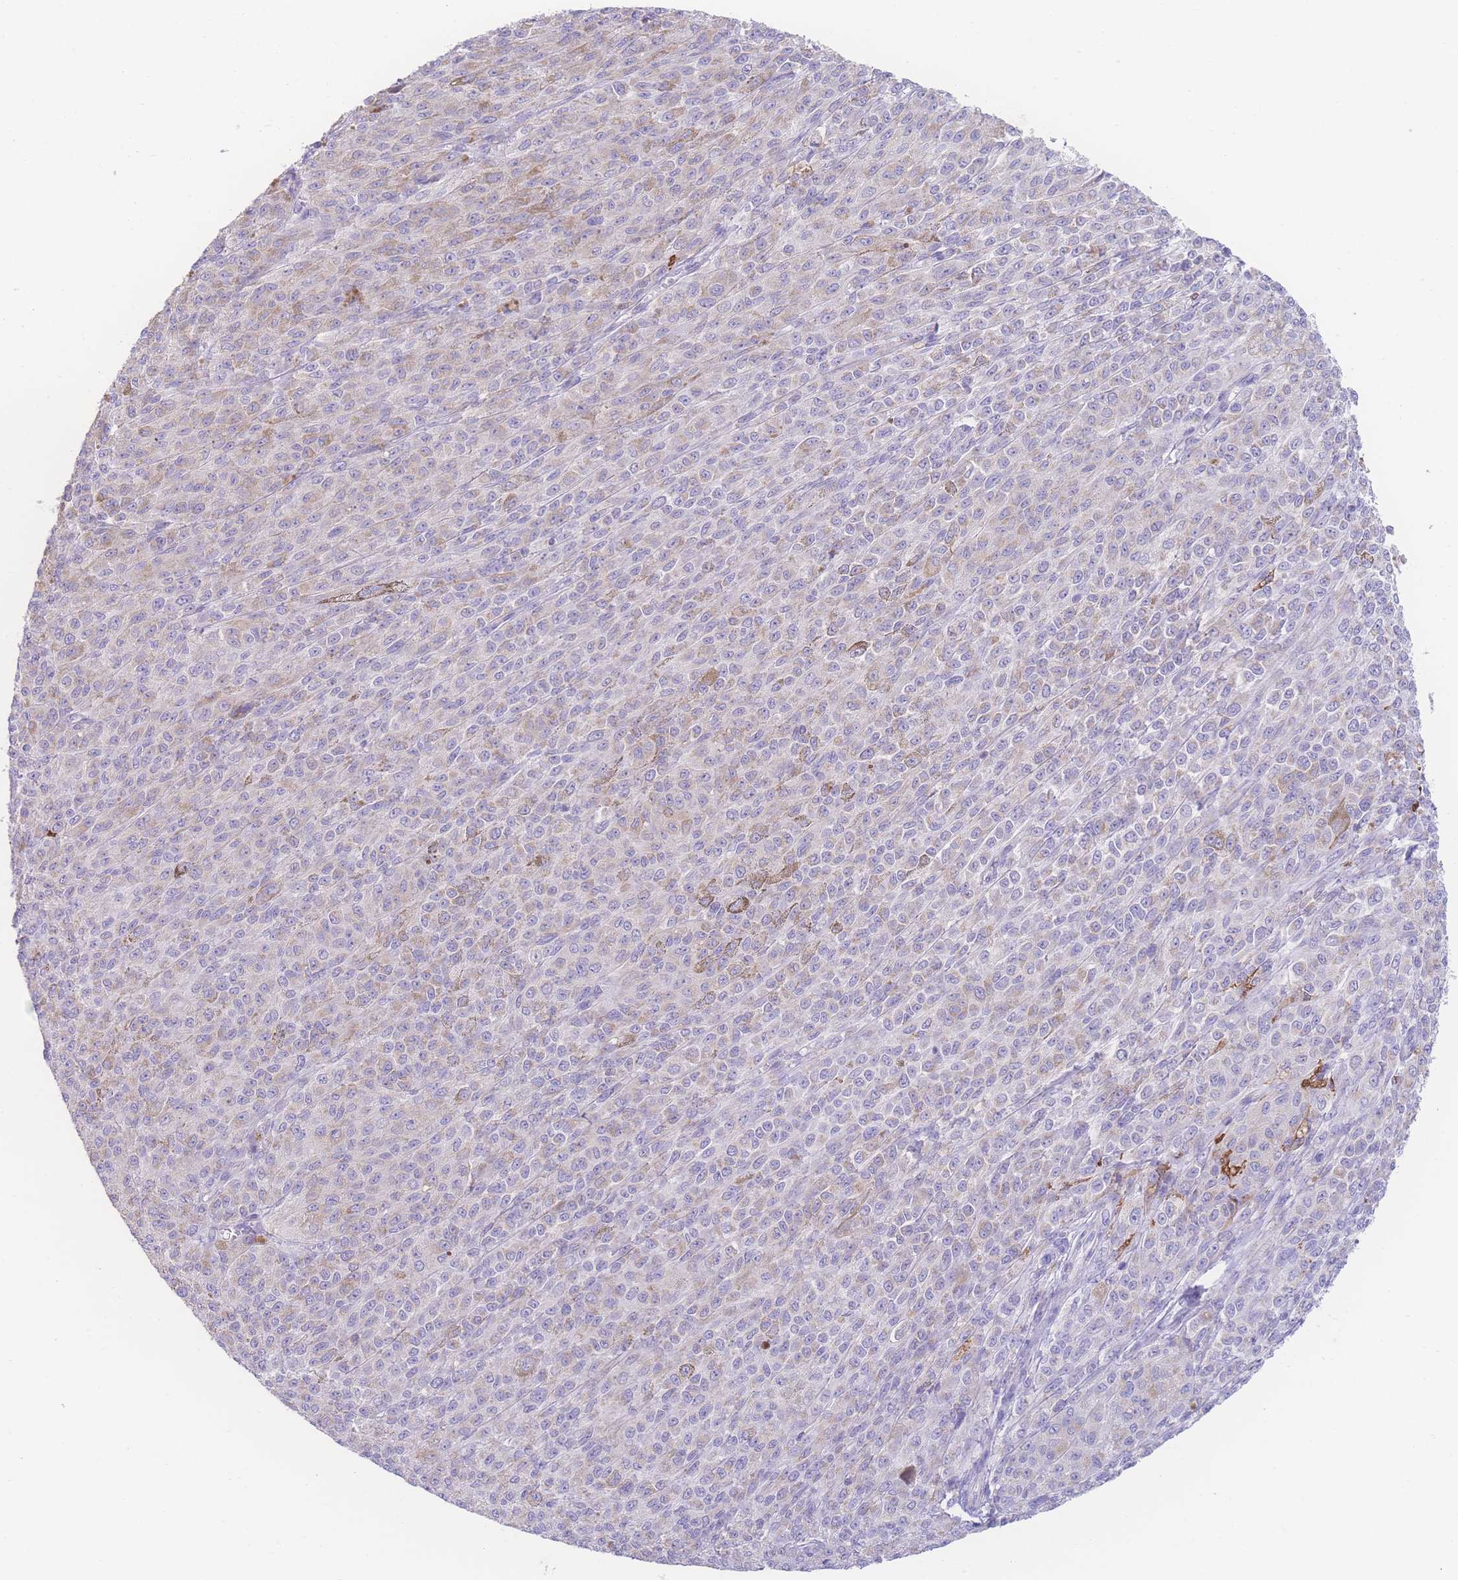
{"staining": {"intensity": "negative", "quantity": "none", "location": "none"}, "tissue": "melanoma", "cell_type": "Tumor cells", "image_type": "cancer", "snomed": [{"axis": "morphology", "description": "Malignant melanoma, NOS"}, {"axis": "topography", "description": "Skin"}], "caption": "A high-resolution photomicrograph shows IHC staining of malignant melanoma, which shows no significant expression in tumor cells. The staining is performed using DAB (3,3'-diaminobenzidine) brown chromogen with nuclei counter-stained in using hematoxylin.", "gene": "NBEAL1", "patient": {"sex": "female", "age": 52}}